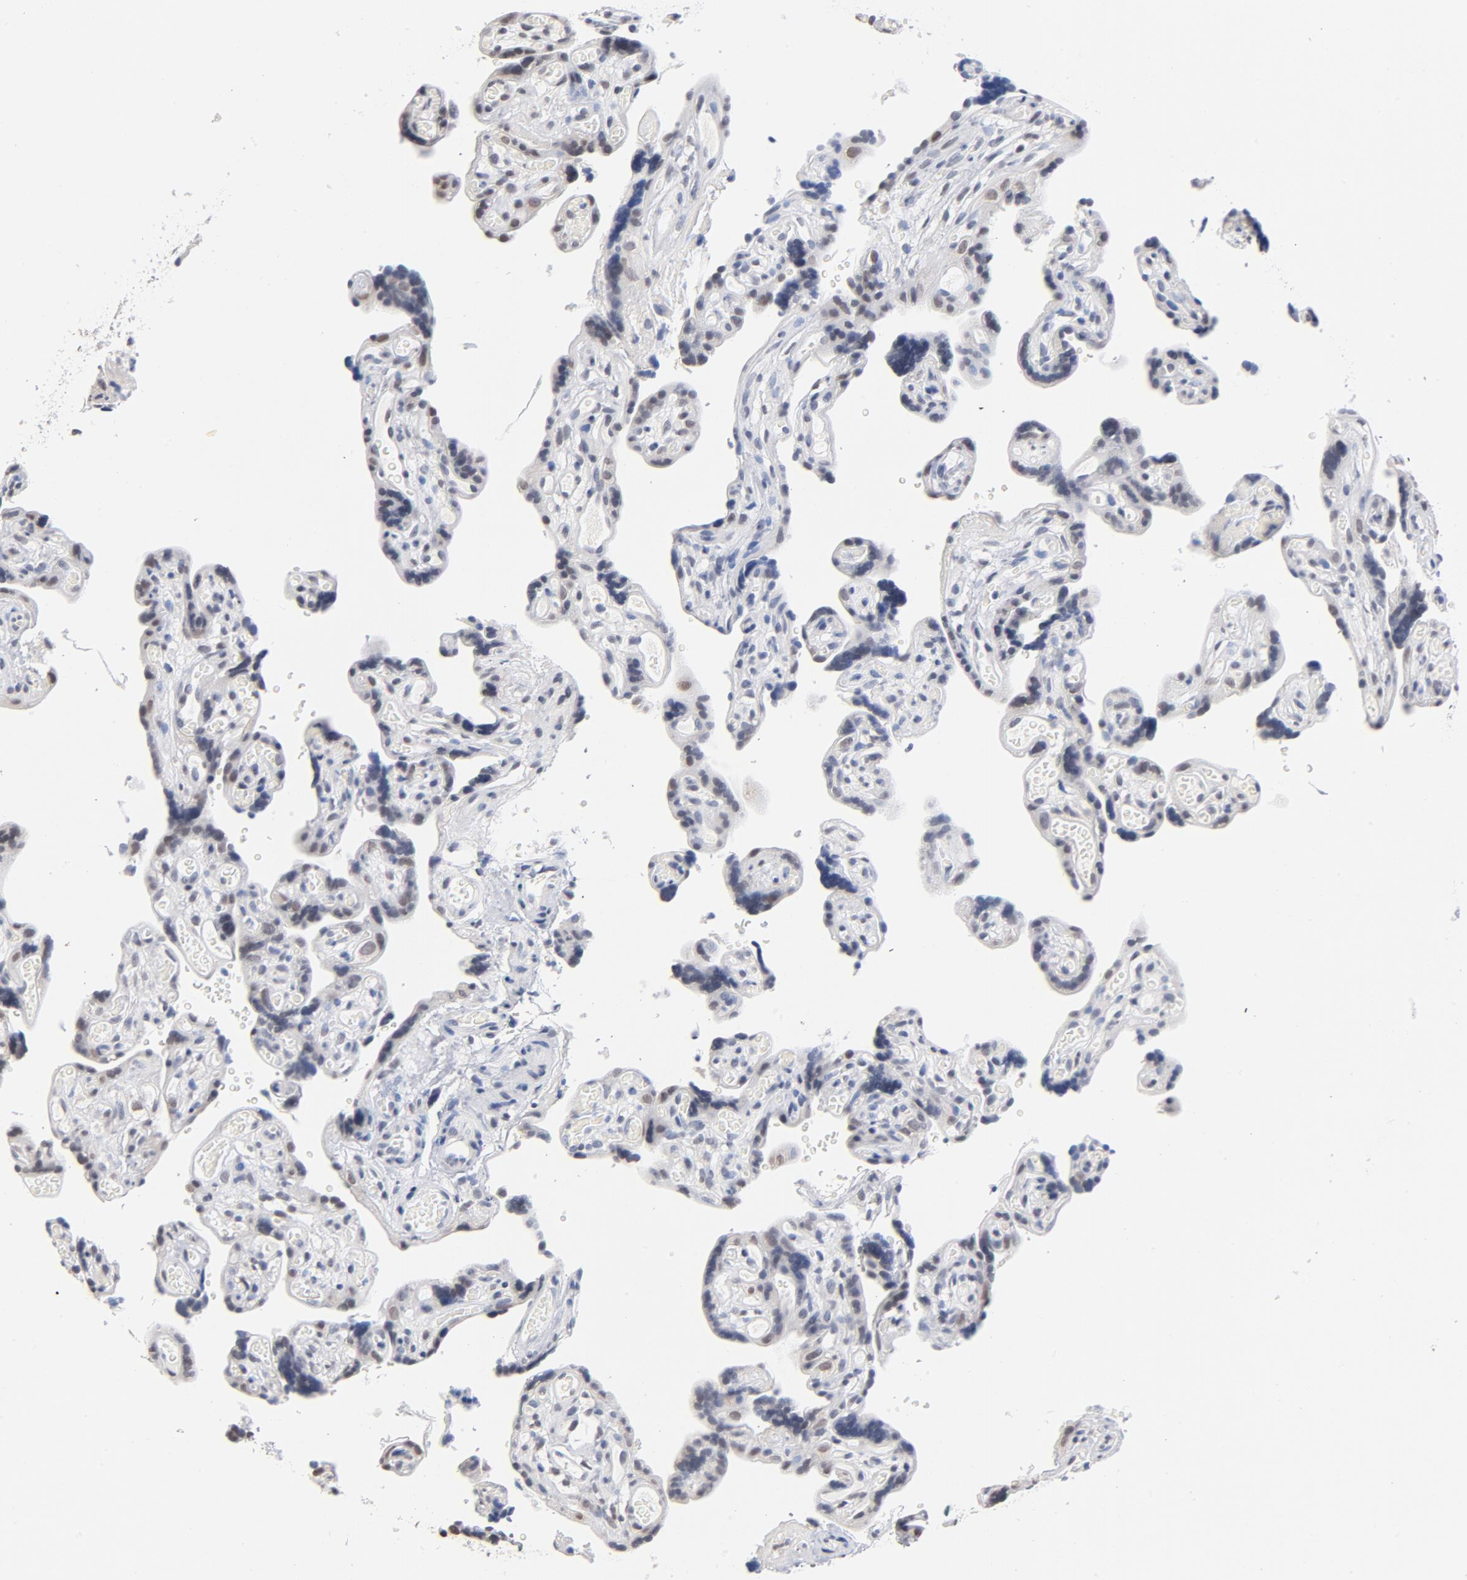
{"staining": {"intensity": "negative", "quantity": "none", "location": "none"}, "tissue": "placenta", "cell_type": "Decidual cells", "image_type": "normal", "snomed": [{"axis": "morphology", "description": "Normal tissue, NOS"}, {"axis": "topography", "description": "Placenta"}], "caption": "Immunohistochemical staining of unremarkable placenta shows no significant staining in decidual cells.", "gene": "RBM3", "patient": {"sex": "female", "age": 30}}